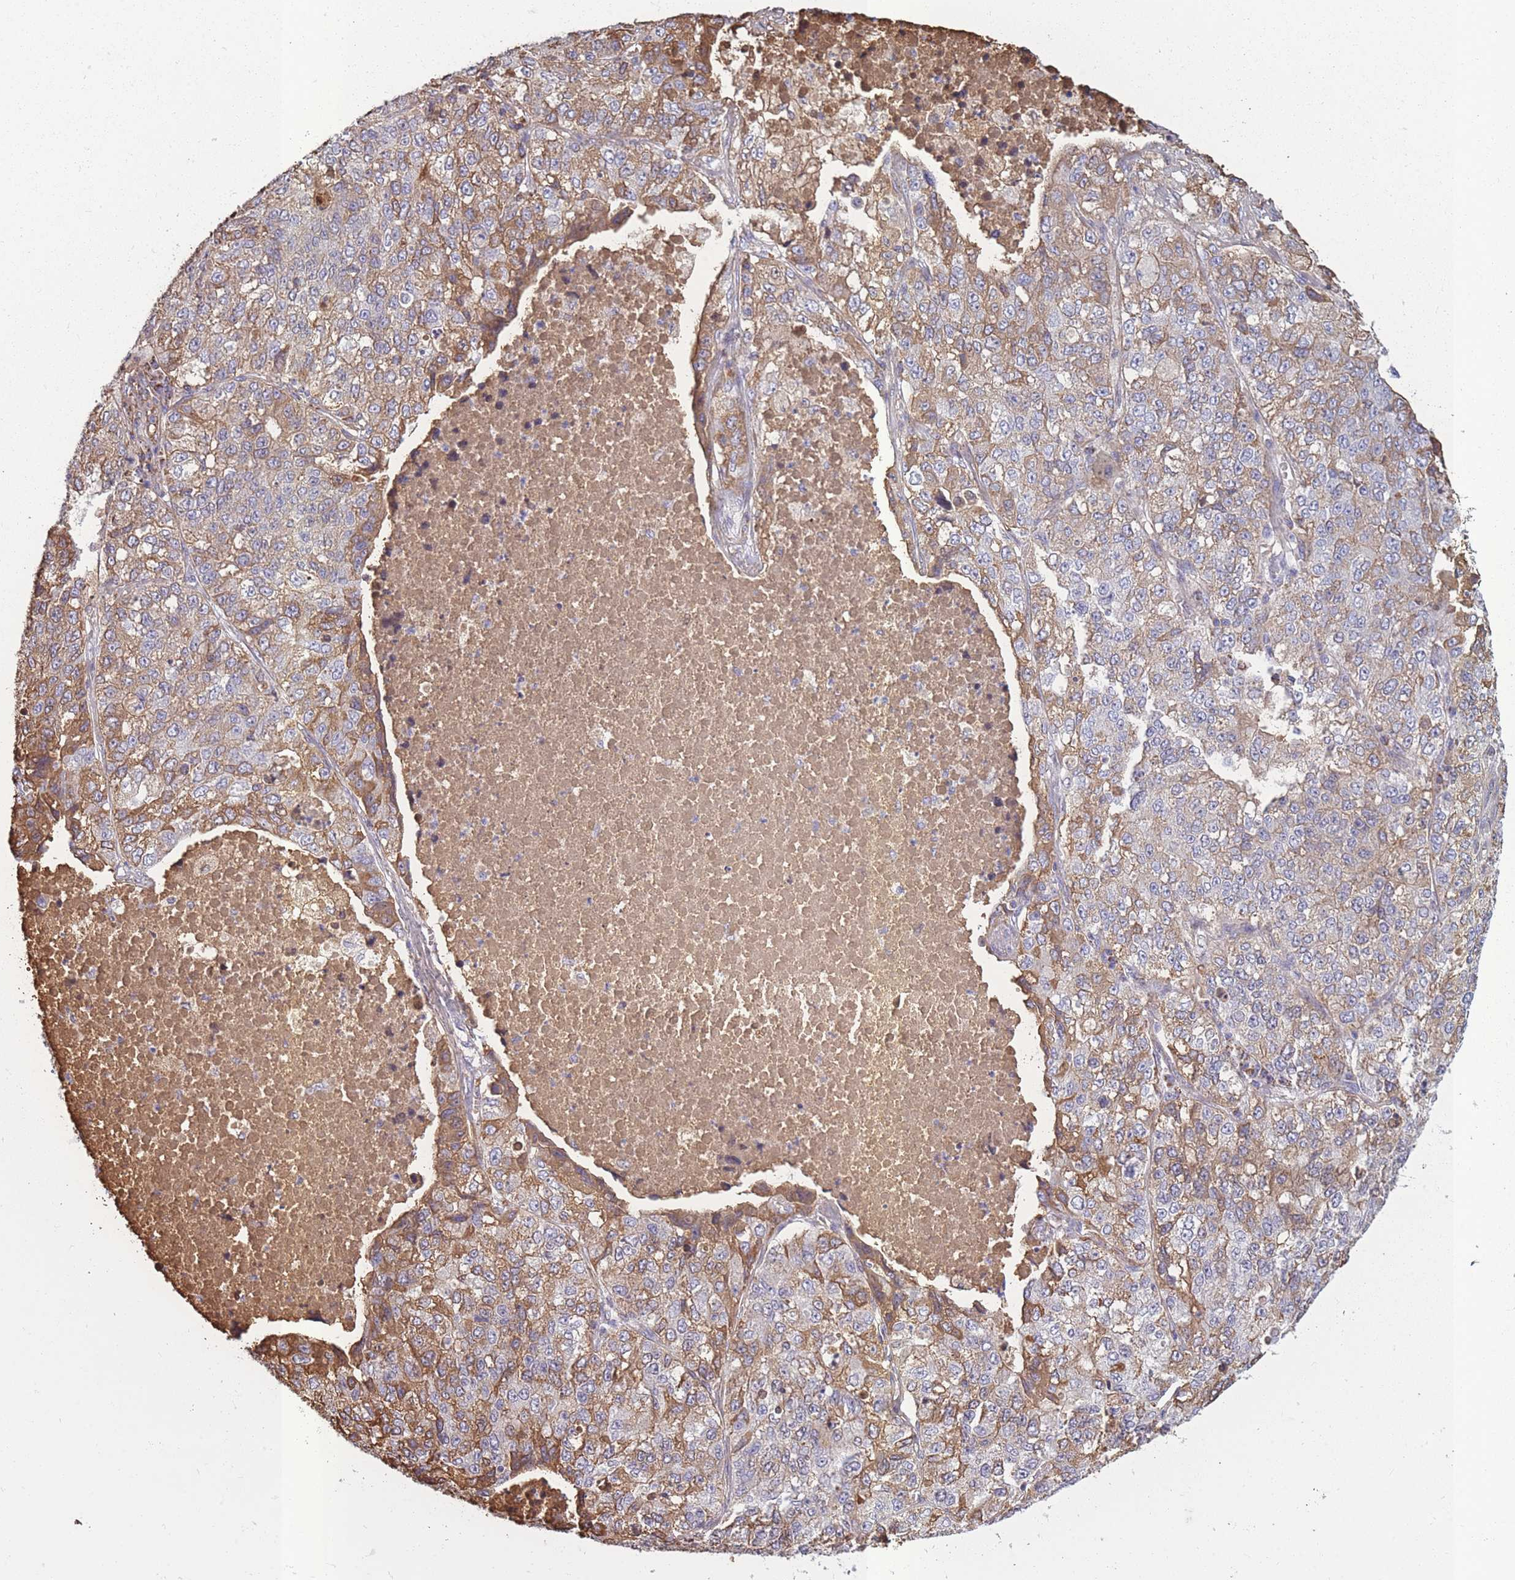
{"staining": {"intensity": "moderate", "quantity": "25%-75%", "location": "cytoplasmic/membranous"}, "tissue": "lung cancer", "cell_type": "Tumor cells", "image_type": "cancer", "snomed": [{"axis": "morphology", "description": "Adenocarcinoma, NOS"}, {"axis": "topography", "description": "Lung"}], "caption": "Moderate cytoplasmic/membranous expression is identified in approximately 25%-75% of tumor cells in lung cancer. (DAB (3,3'-diaminobenzidine) = brown stain, brightfield microscopy at high magnification).", "gene": "KAT2A", "patient": {"sex": "male", "age": 49}}